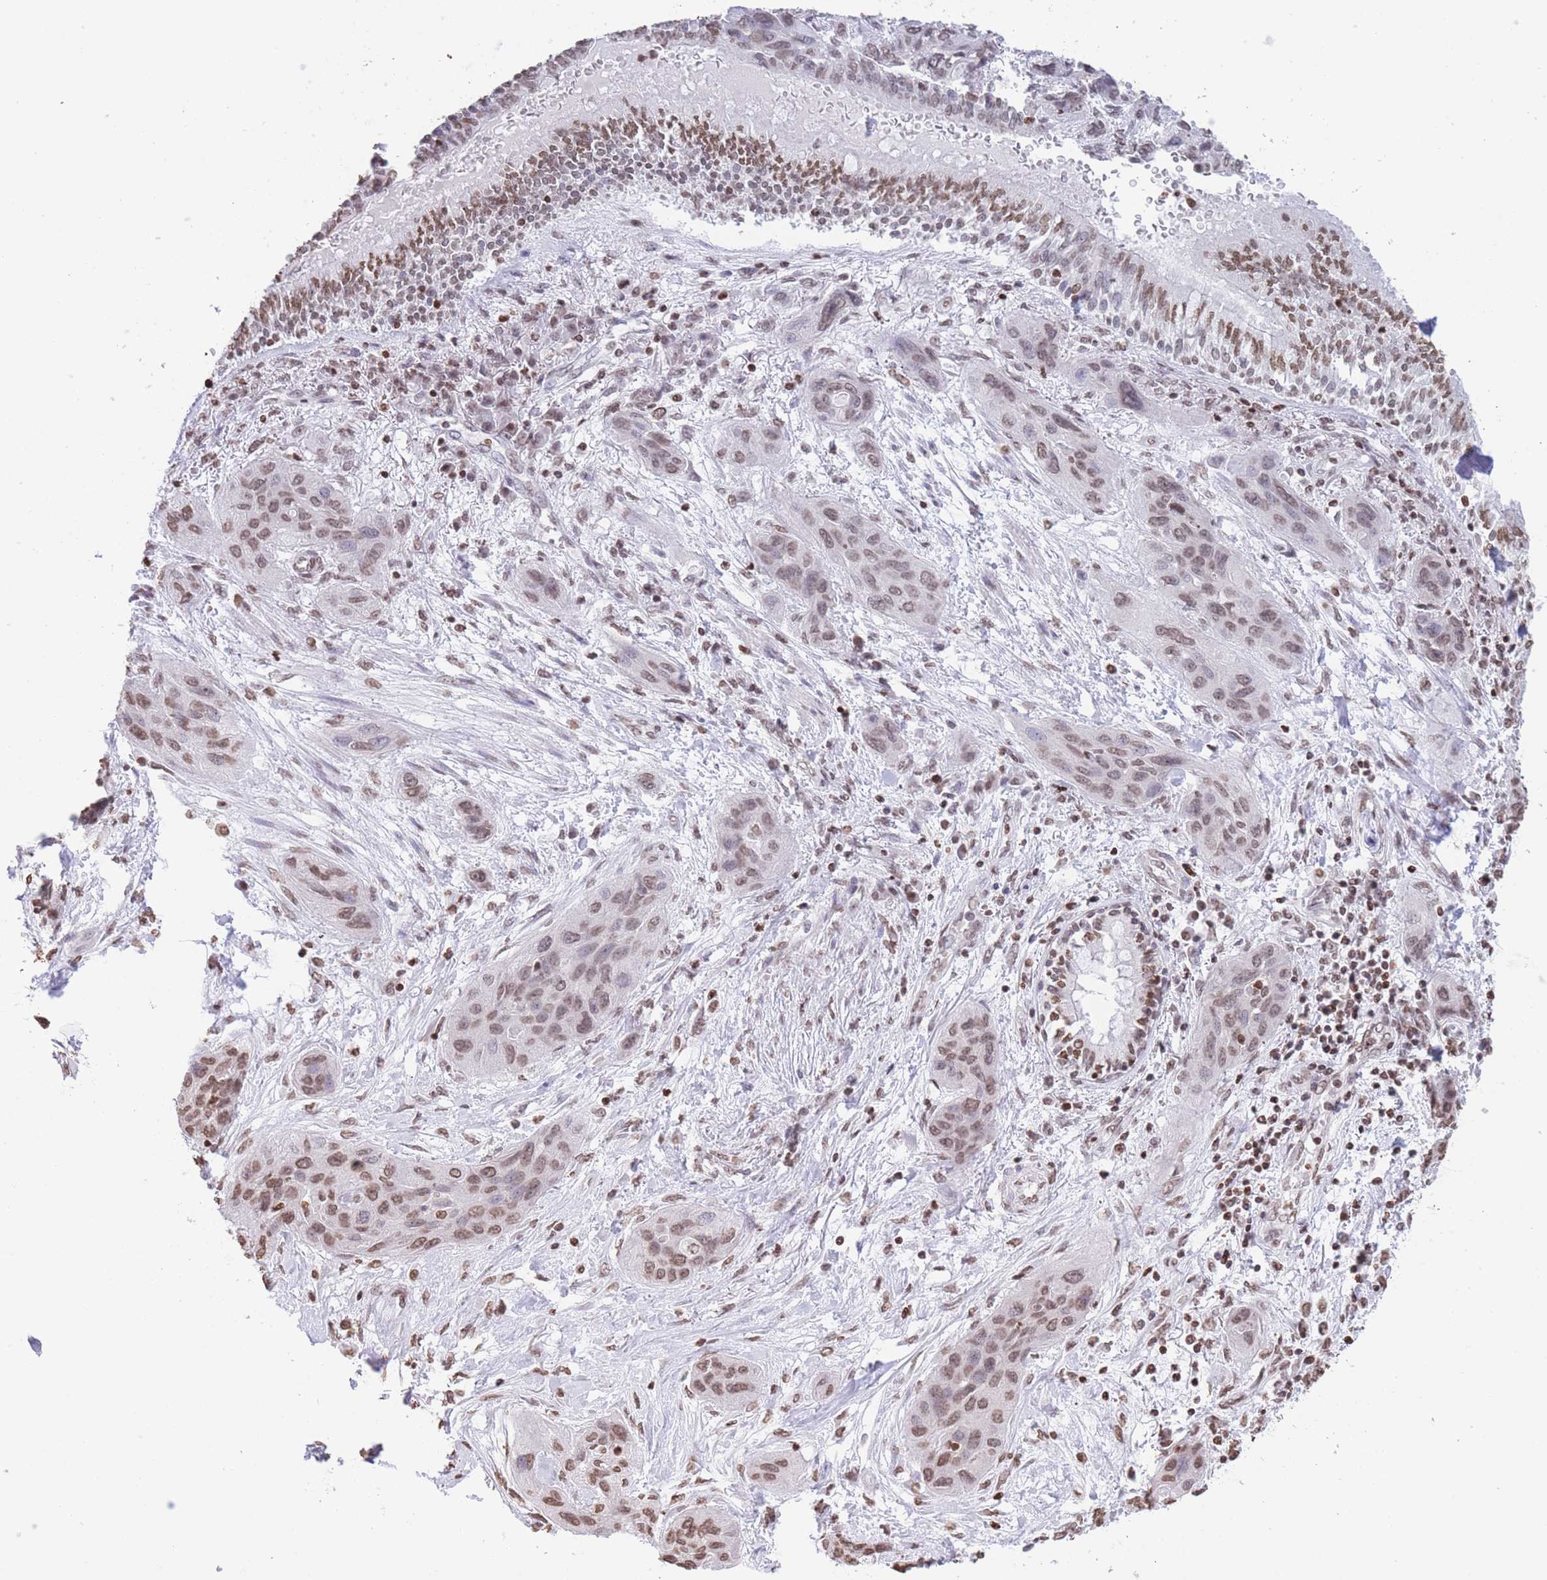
{"staining": {"intensity": "moderate", "quantity": ">75%", "location": "nuclear"}, "tissue": "lung cancer", "cell_type": "Tumor cells", "image_type": "cancer", "snomed": [{"axis": "morphology", "description": "Squamous cell carcinoma, NOS"}, {"axis": "topography", "description": "Lung"}], "caption": "Lung cancer stained with a brown dye shows moderate nuclear positive positivity in about >75% of tumor cells.", "gene": "H2BC11", "patient": {"sex": "female", "age": 70}}